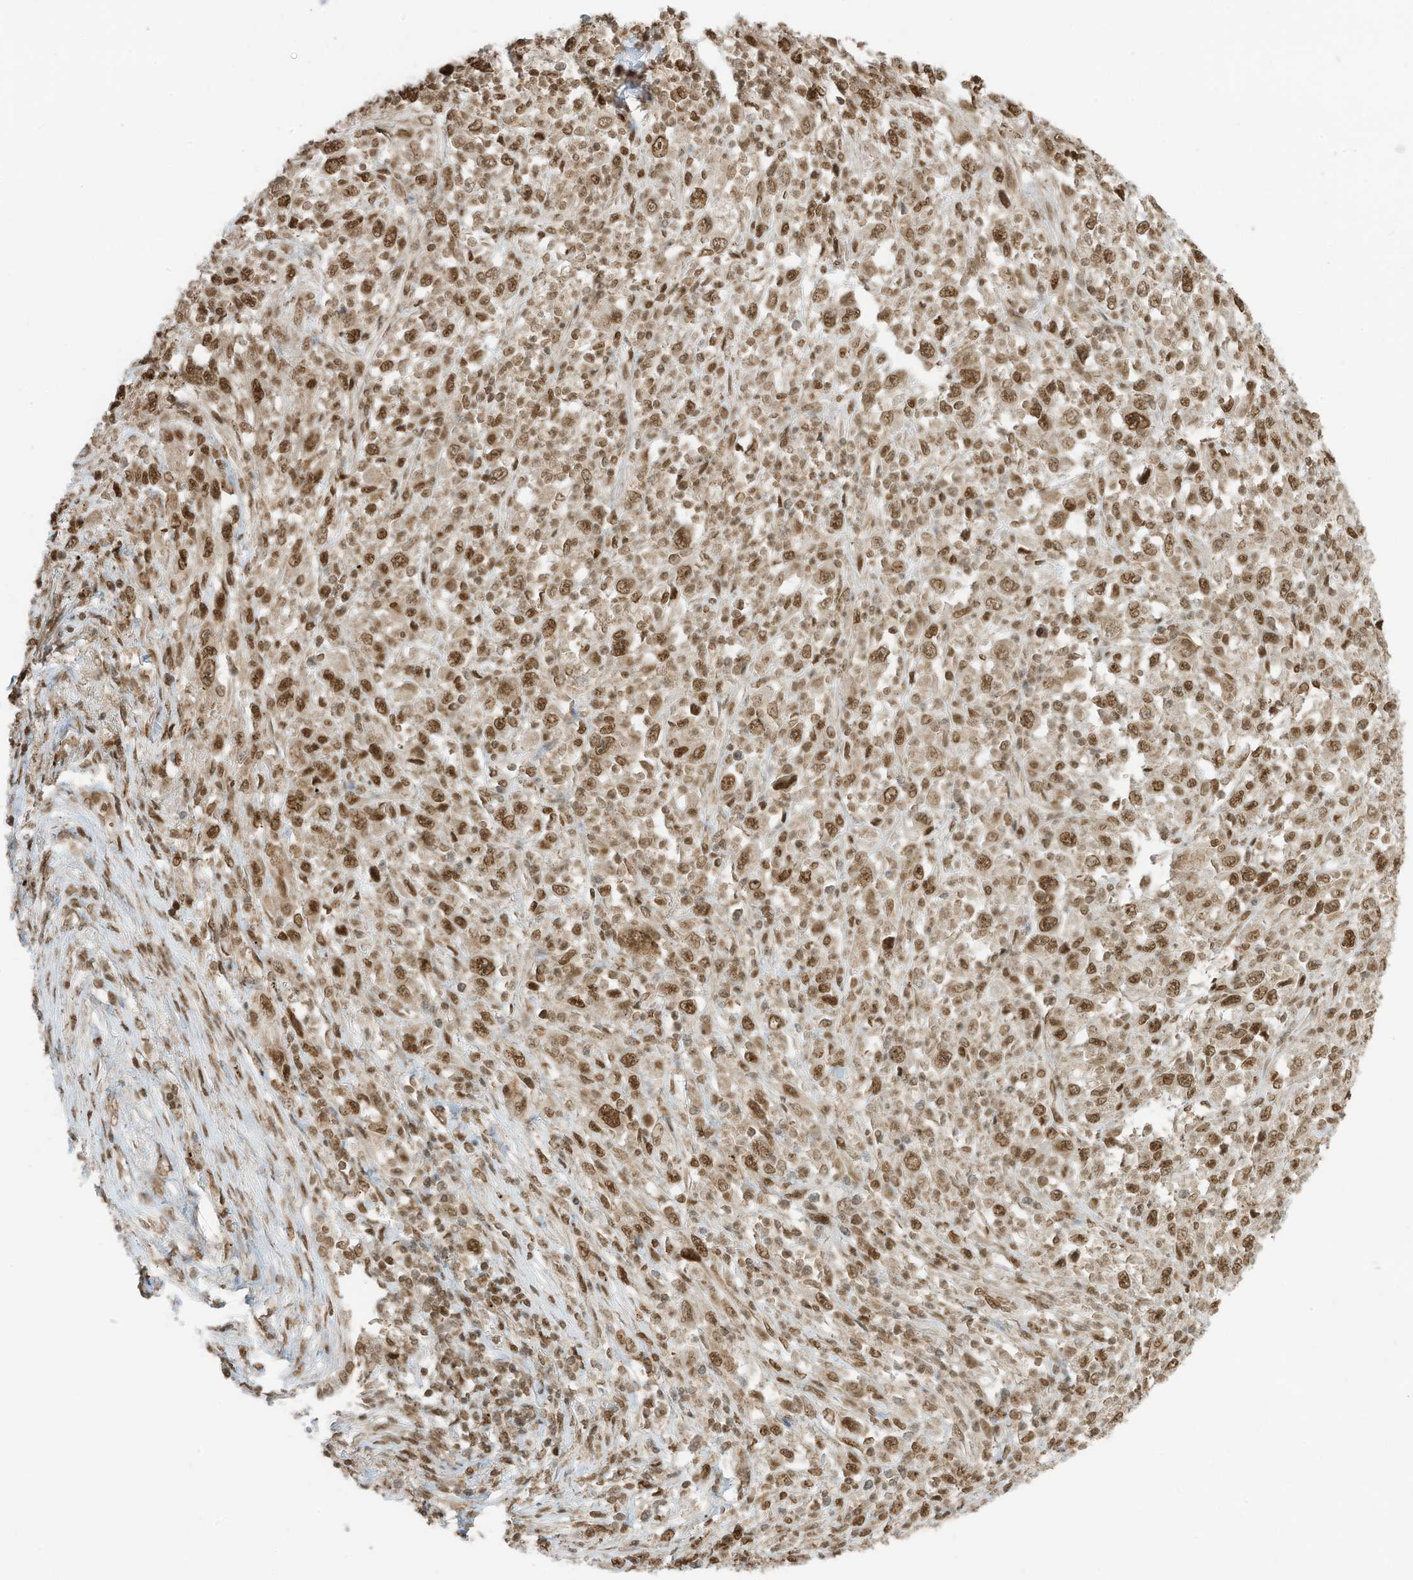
{"staining": {"intensity": "moderate", "quantity": ">75%", "location": "nuclear"}, "tissue": "melanoma", "cell_type": "Tumor cells", "image_type": "cancer", "snomed": [{"axis": "morphology", "description": "Malignant melanoma, Metastatic site"}, {"axis": "topography", "description": "Skin"}], "caption": "The histopathology image reveals staining of melanoma, revealing moderate nuclear protein staining (brown color) within tumor cells.", "gene": "KPNB1", "patient": {"sex": "female", "age": 56}}